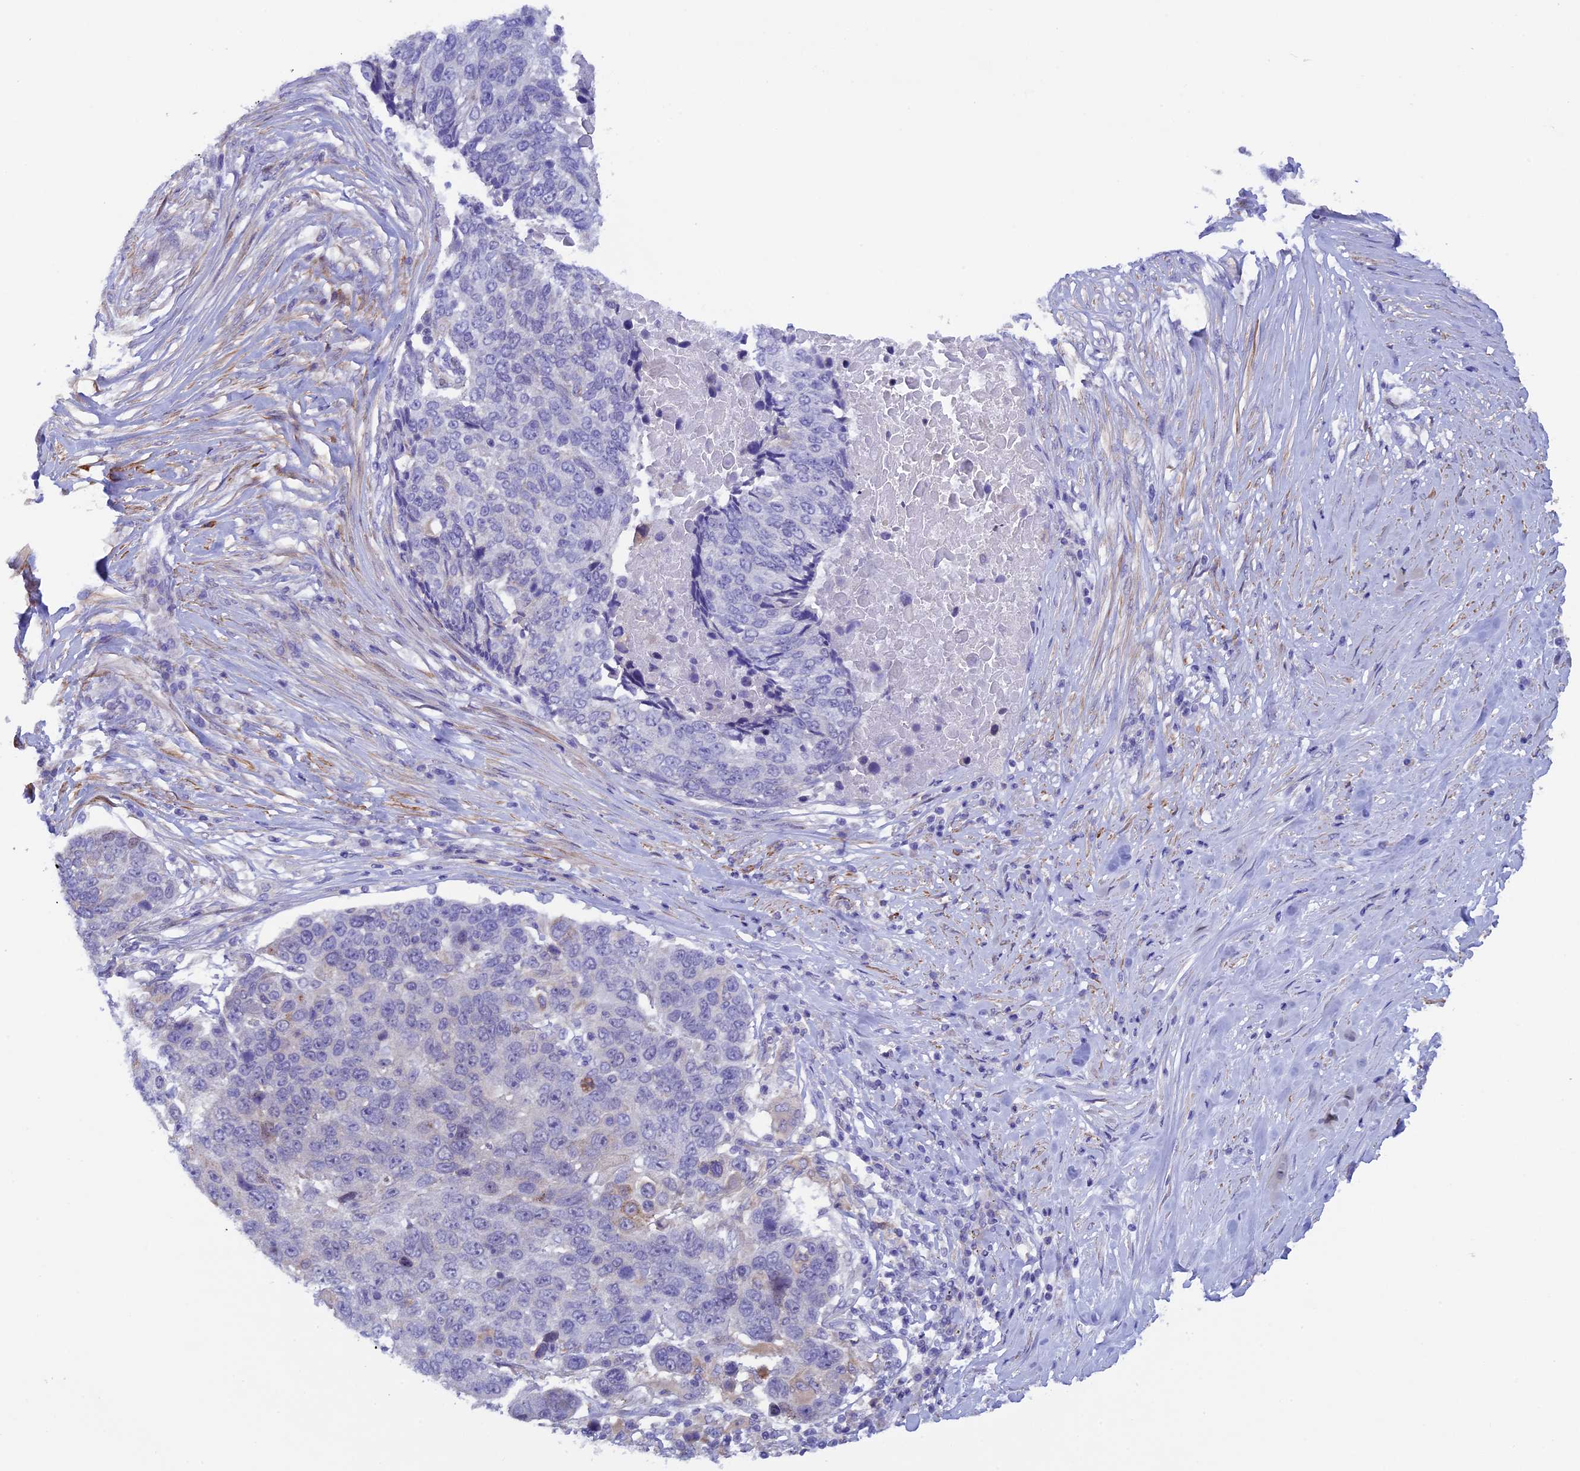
{"staining": {"intensity": "negative", "quantity": "none", "location": "none"}, "tissue": "lung cancer", "cell_type": "Tumor cells", "image_type": "cancer", "snomed": [{"axis": "morphology", "description": "Squamous cell carcinoma, NOS"}, {"axis": "topography", "description": "Lung"}], "caption": "Protein analysis of squamous cell carcinoma (lung) displays no significant expression in tumor cells. (Stains: DAB (3,3'-diaminobenzidine) IHC with hematoxylin counter stain, Microscopy: brightfield microscopy at high magnification).", "gene": "IGSF6", "patient": {"sex": "male", "age": 66}}